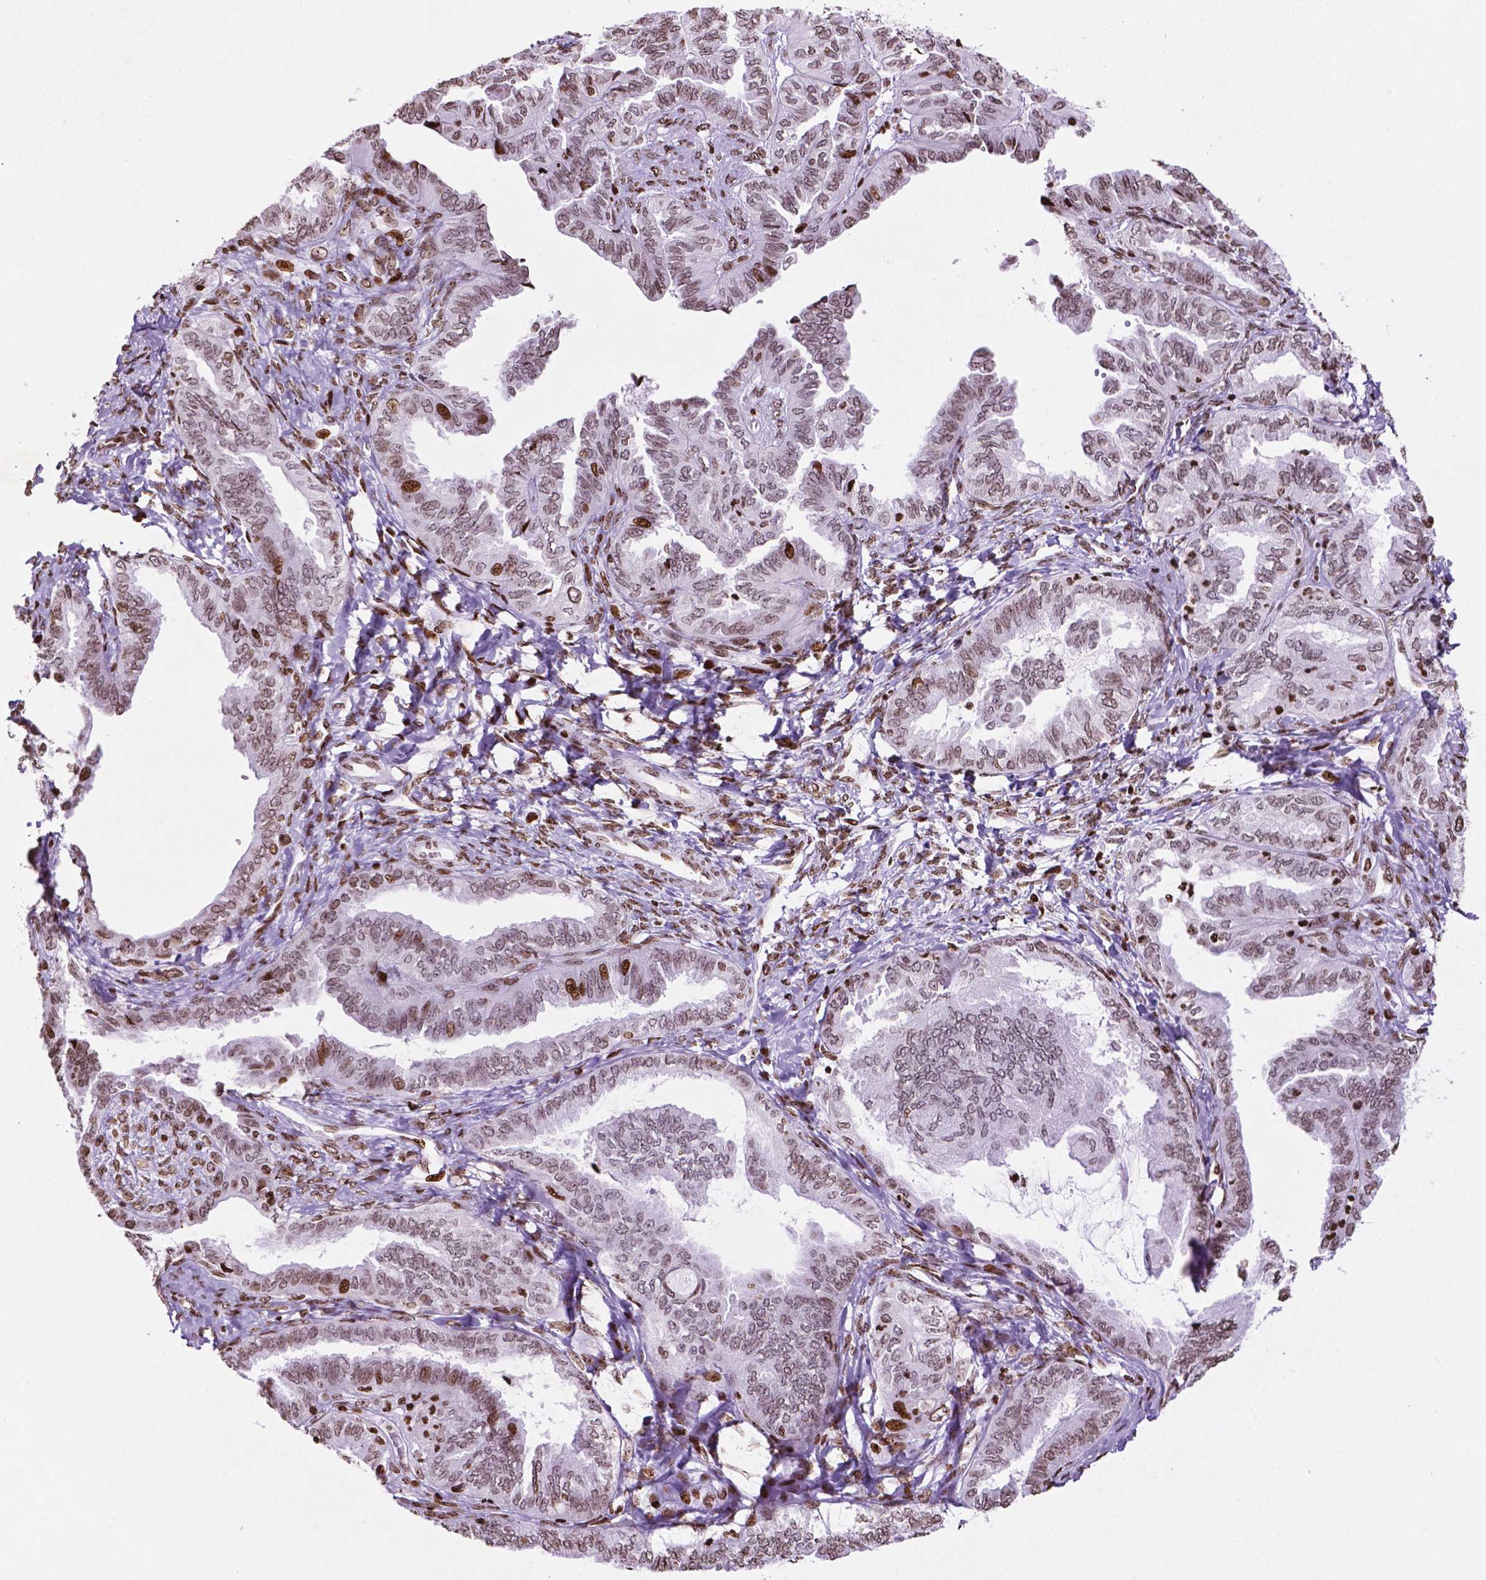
{"staining": {"intensity": "strong", "quantity": "<25%", "location": "nuclear"}, "tissue": "ovarian cancer", "cell_type": "Tumor cells", "image_type": "cancer", "snomed": [{"axis": "morphology", "description": "Carcinoma, endometroid"}, {"axis": "topography", "description": "Ovary"}], "caption": "Immunohistochemistry (IHC) of human ovarian endometroid carcinoma demonstrates medium levels of strong nuclear expression in about <25% of tumor cells.", "gene": "TMEM250", "patient": {"sex": "female", "age": 70}}